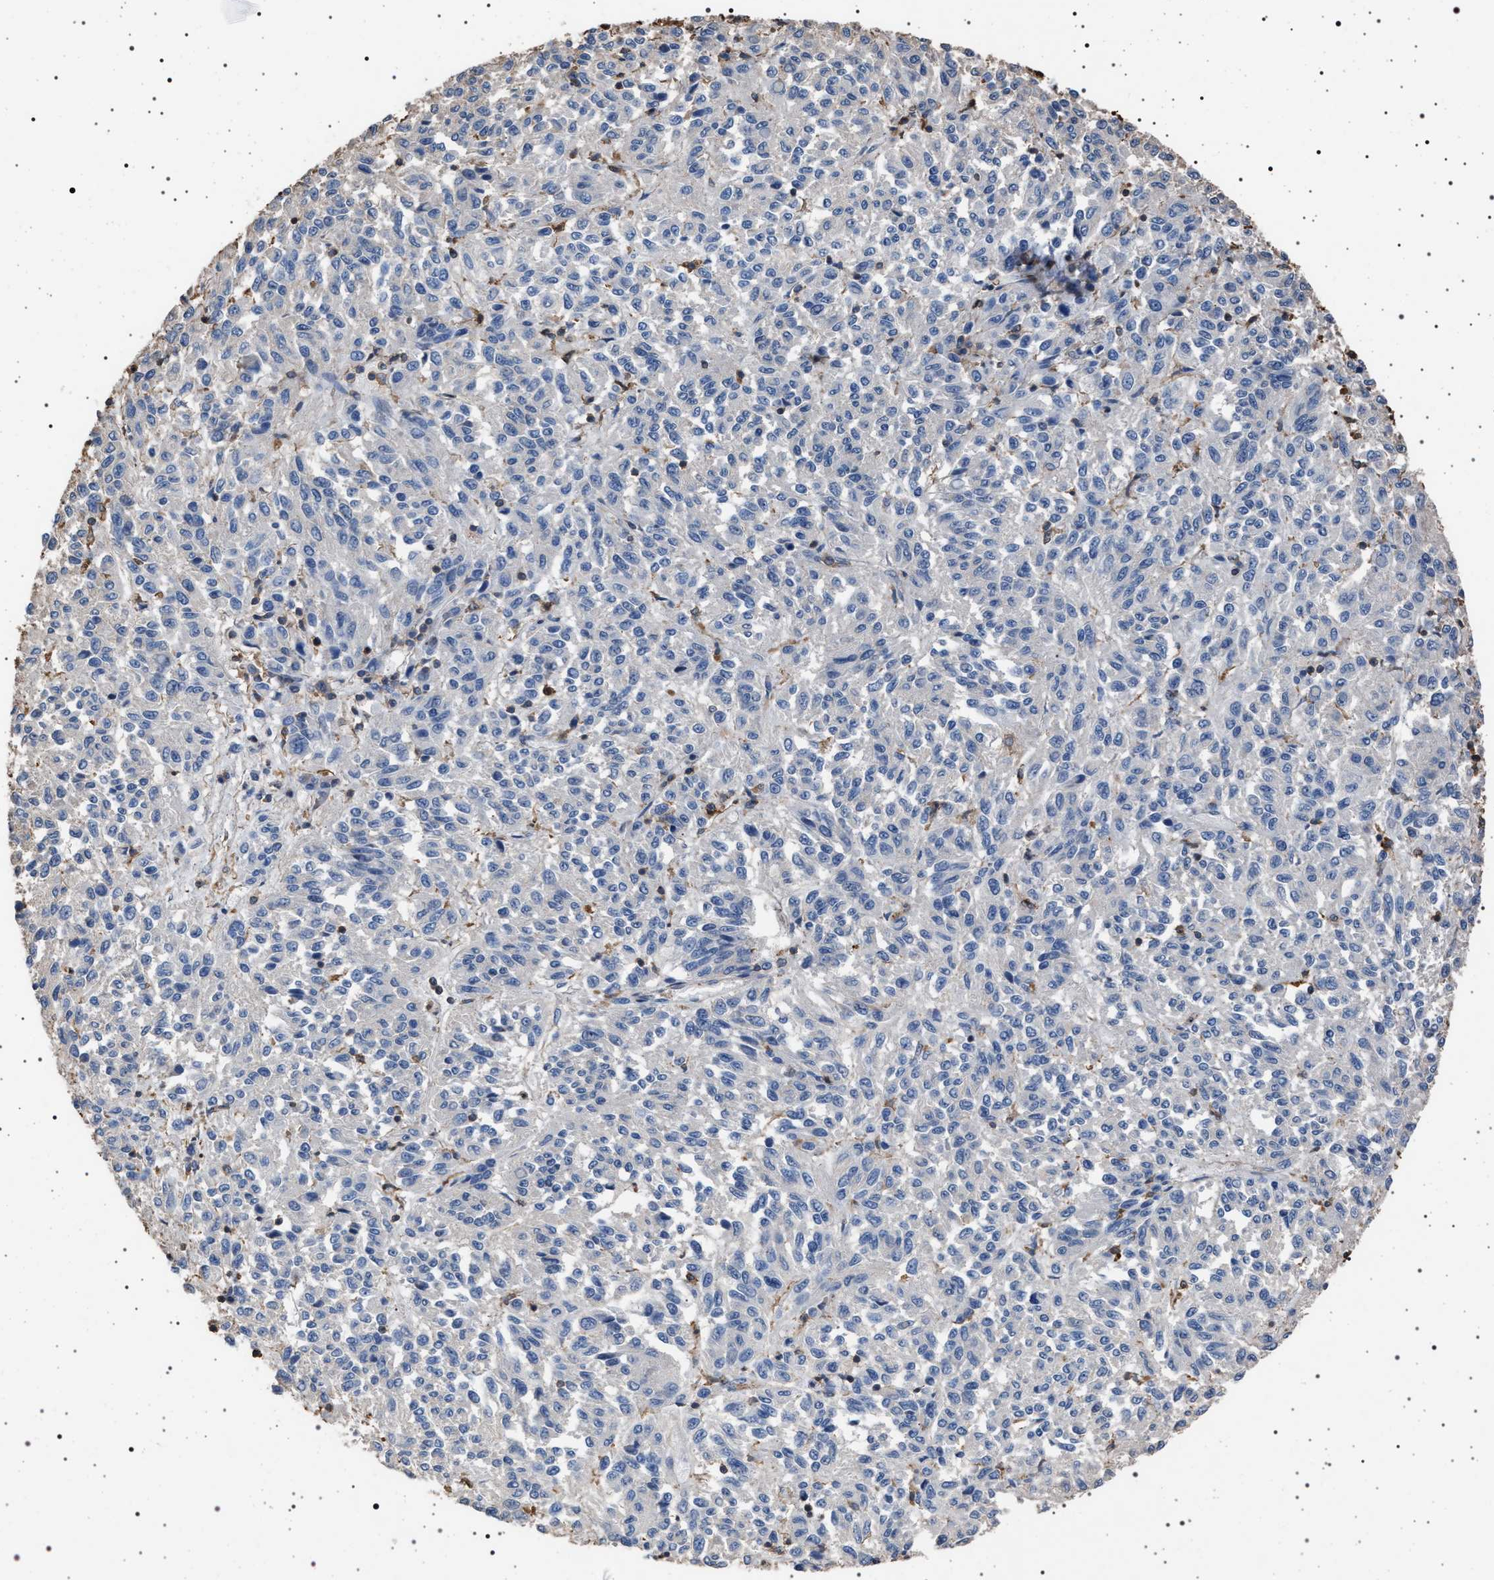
{"staining": {"intensity": "negative", "quantity": "none", "location": "none"}, "tissue": "melanoma", "cell_type": "Tumor cells", "image_type": "cancer", "snomed": [{"axis": "morphology", "description": "Malignant melanoma, Metastatic site"}, {"axis": "topography", "description": "Lung"}], "caption": "Tumor cells show no significant expression in malignant melanoma (metastatic site).", "gene": "SMAP2", "patient": {"sex": "male", "age": 64}}